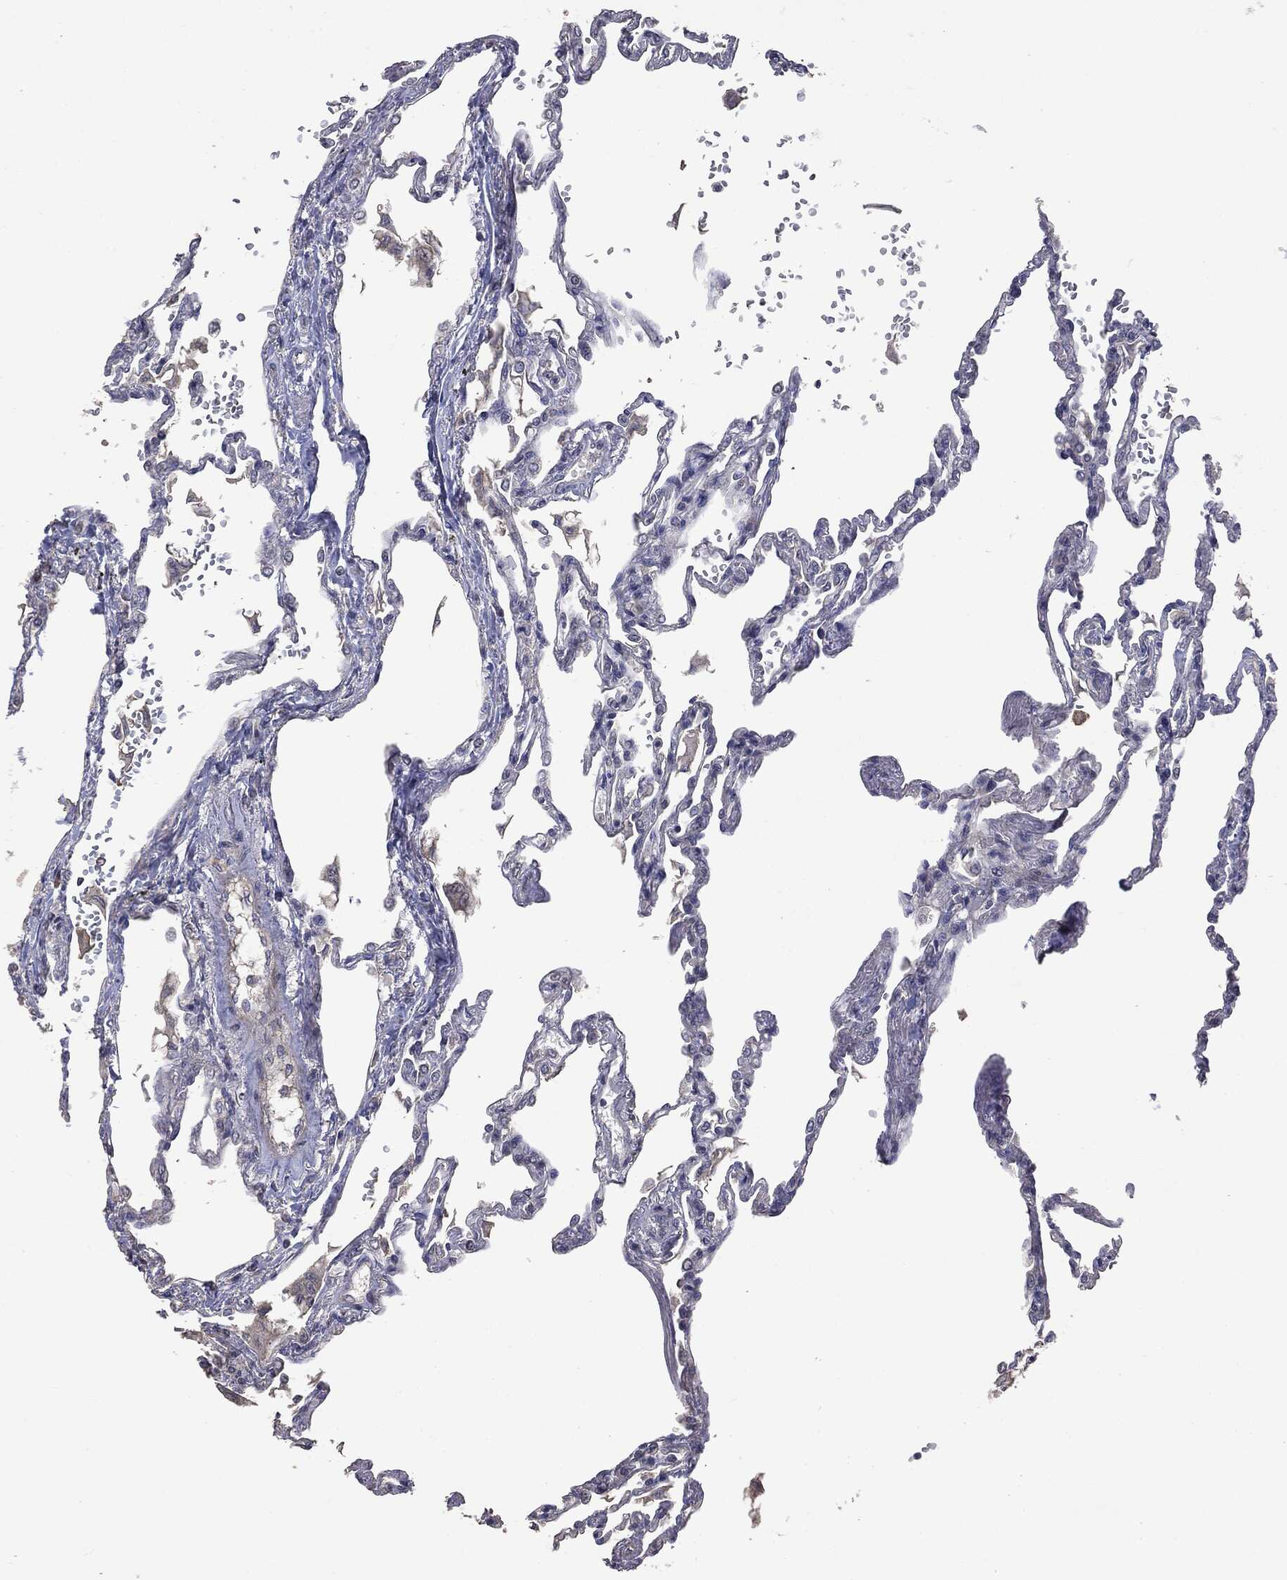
{"staining": {"intensity": "negative", "quantity": "none", "location": "none"}, "tissue": "lung", "cell_type": "Alveolar cells", "image_type": "normal", "snomed": [{"axis": "morphology", "description": "Normal tissue, NOS"}, {"axis": "topography", "description": "Lung"}], "caption": "Image shows no protein staining in alveolar cells of benign lung. Nuclei are stained in blue.", "gene": "MTOR", "patient": {"sex": "male", "age": 78}}